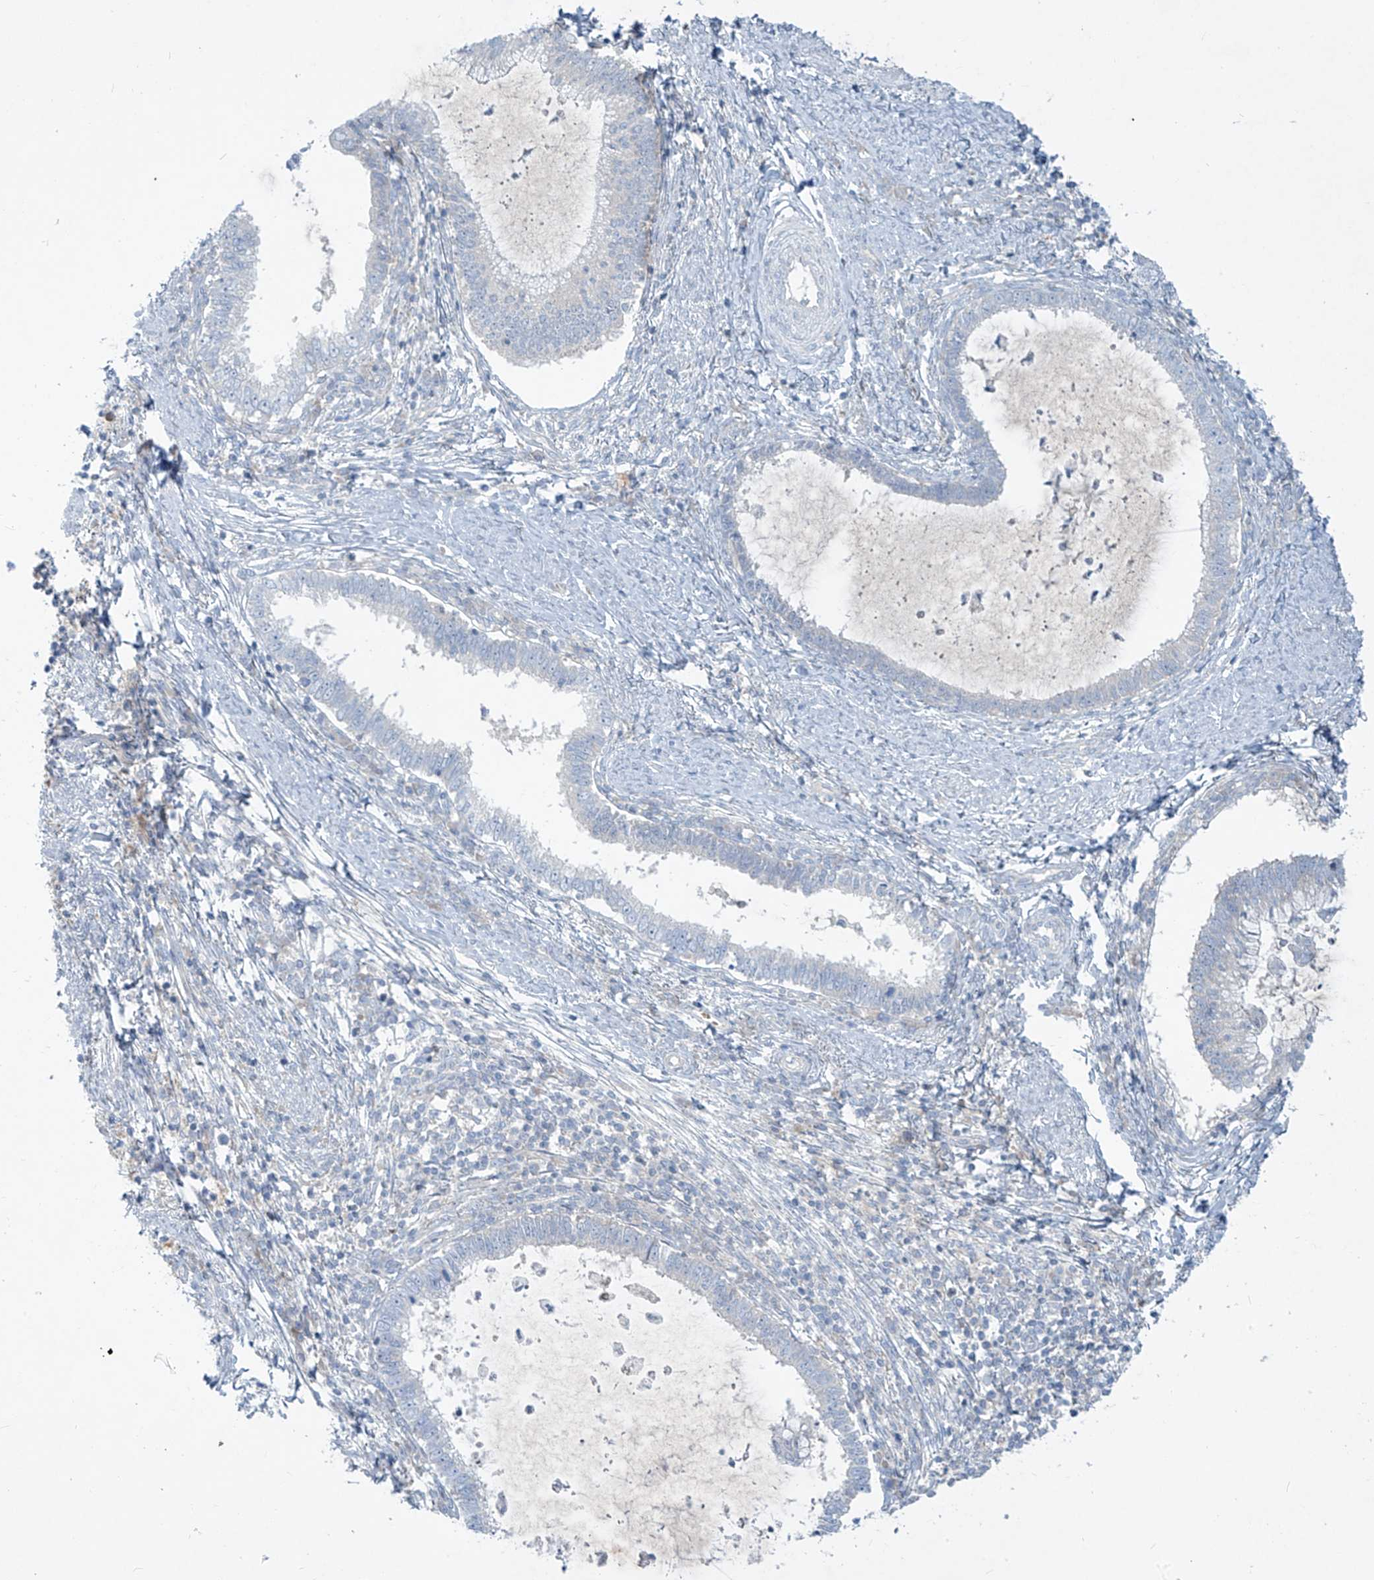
{"staining": {"intensity": "negative", "quantity": "none", "location": "none"}, "tissue": "cervical cancer", "cell_type": "Tumor cells", "image_type": "cancer", "snomed": [{"axis": "morphology", "description": "Adenocarcinoma, NOS"}, {"axis": "topography", "description": "Cervix"}], "caption": "Micrograph shows no significant protein positivity in tumor cells of adenocarcinoma (cervical). (DAB (3,3'-diaminobenzidine) immunohistochemistry (IHC), high magnification).", "gene": "DGKQ", "patient": {"sex": "female", "age": 36}}